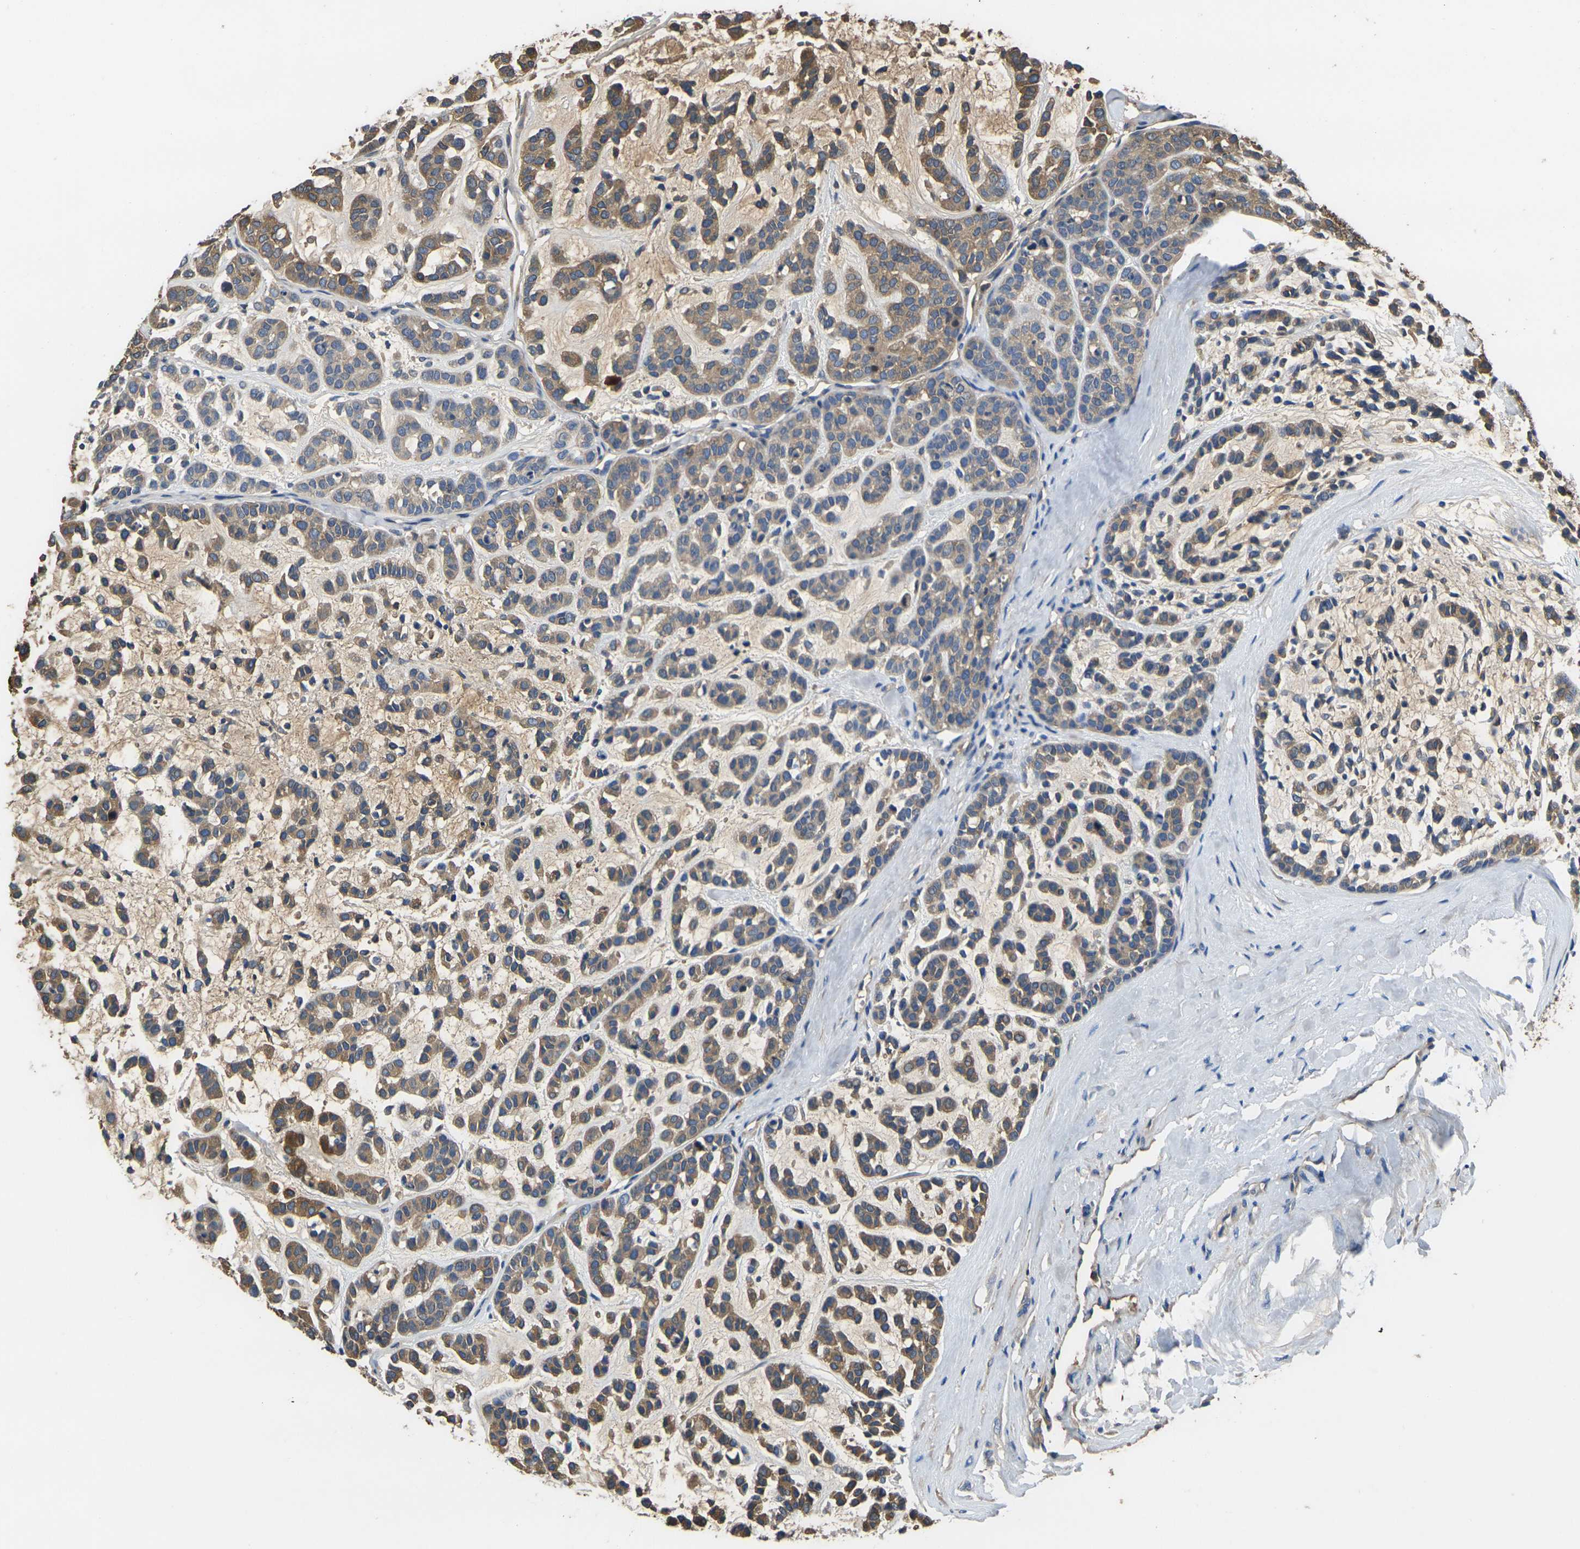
{"staining": {"intensity": "moderate", "quantity": ">75%", "location": "cytoplasmic/membranous"}, "tissue": "head and neck cancer", "cell_type": "Tumor cells", "image_type": "cancer", "snomed": [{"axis": "morphology", "description": "Adenocarcinoma, NOS"}, {"axis": "morphology", "description": "Adenoma, NOS"}, {"axis": "topography", "description": "Head-Neck"}], "caption": "Head and neck cancer was stained to show a protein in brown. There is medium levels of moderate cytoplasmic/membranous positivity in approximately >75% of tumor cells. The protein of interest is stained brown, and the nuclei are stained in blue (DAB IHC with brightfield microscopy, high magnification).", "gene": "GREM2", "patient": {"sex": "female", "age": 55}}